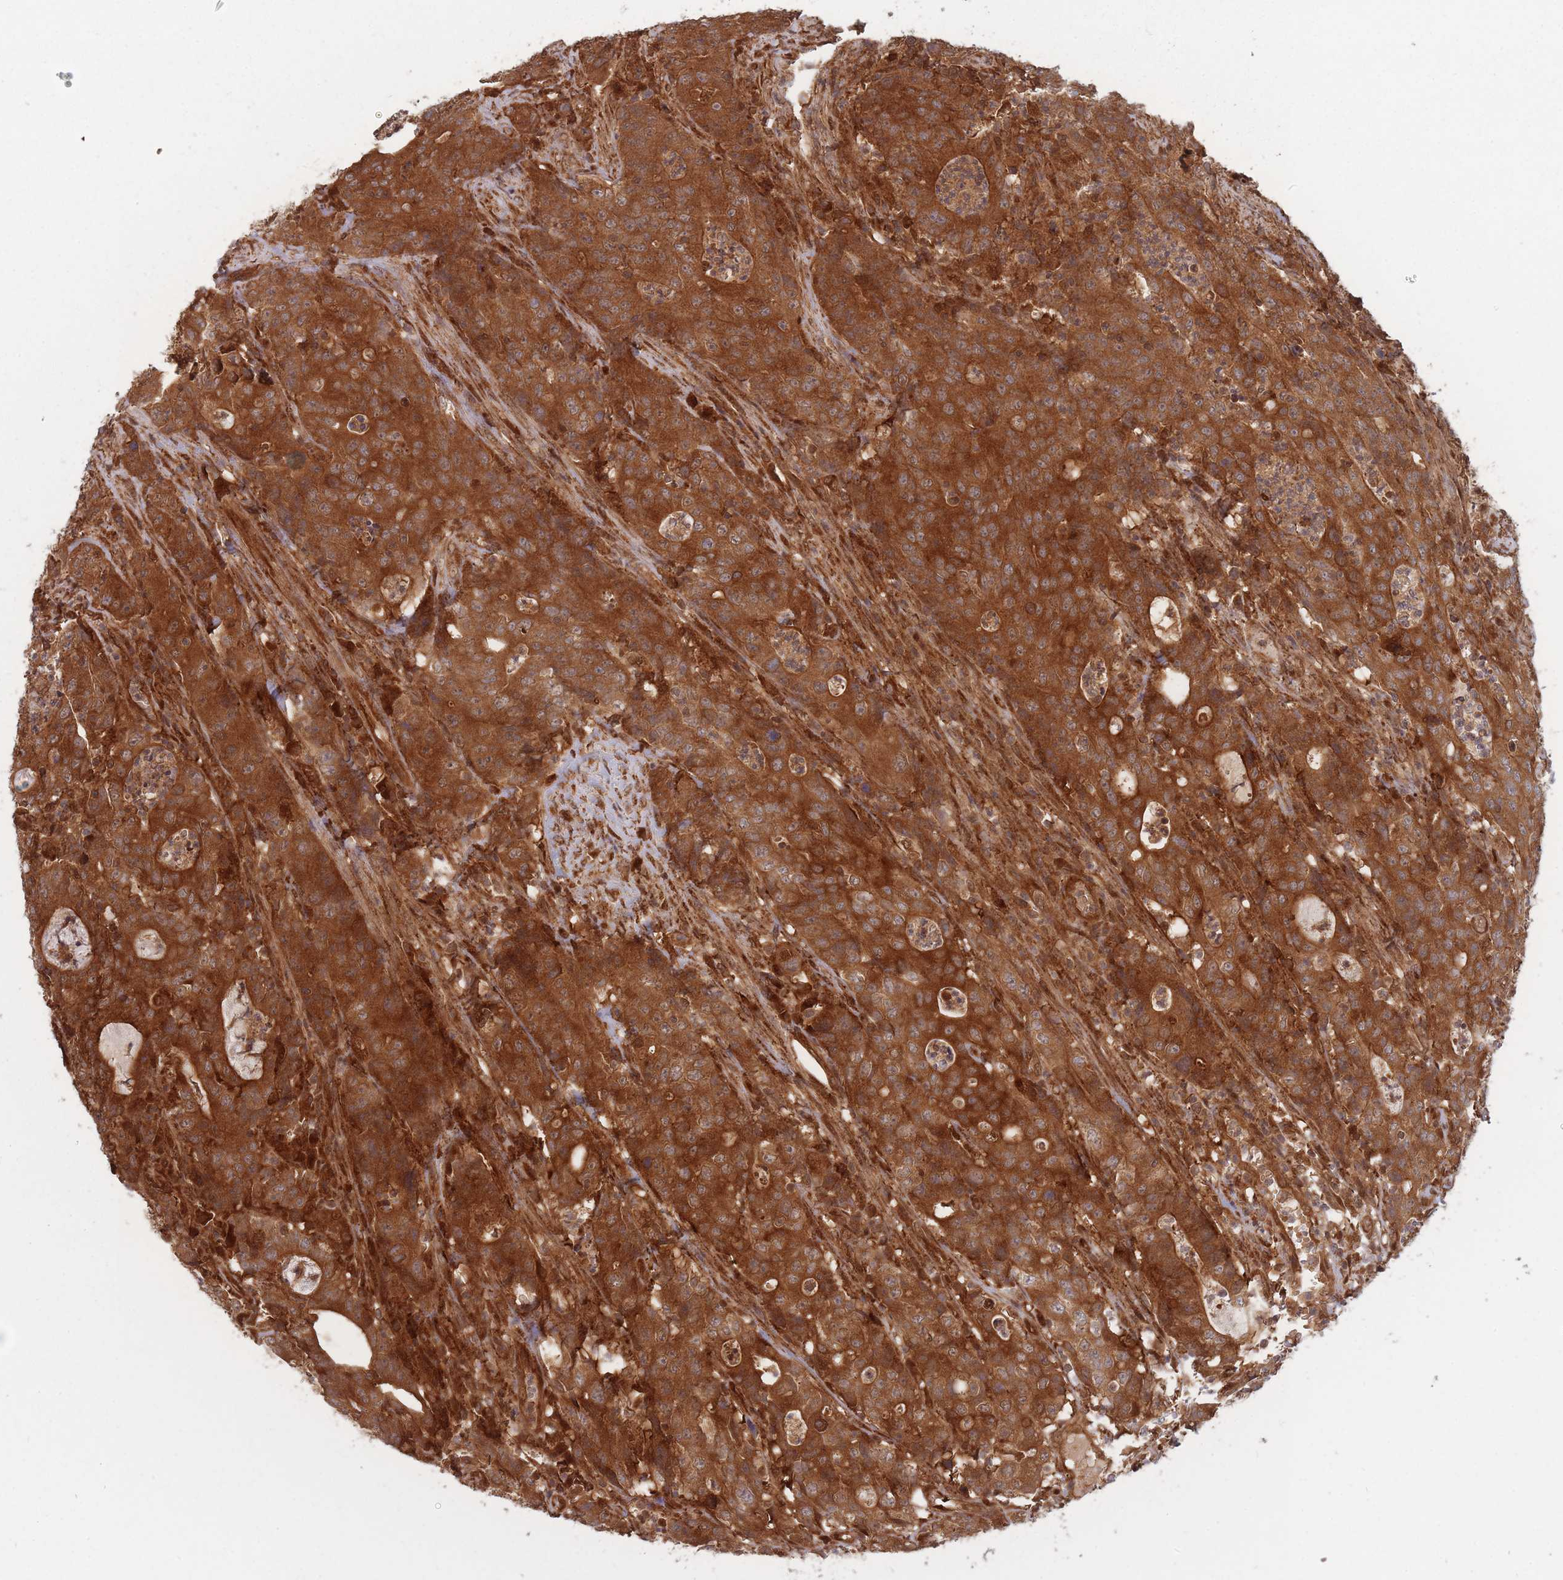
{"staining": {"intensity": "strong", "quantity": ">75%", "location": "cytoplasmic/membranous"}, "tissue": "colorectal cancer", "cell_type": "Tumor cells", "image_type": "cancer", "snomed": [{"axis": "morphology", "description": "Adenocarcinoma, NOS"}, {"axis": "topography", "description": "Colon"}], "caption": "There is high levels of strong cytoplasmic/membranous positivity in tumor cells of adenocarcinoma (colorectal), as demonstrated by immunohistochemical staining (brown color).", "gene": "PODXL2", "patient": {"sex": "male", "age": 83}}